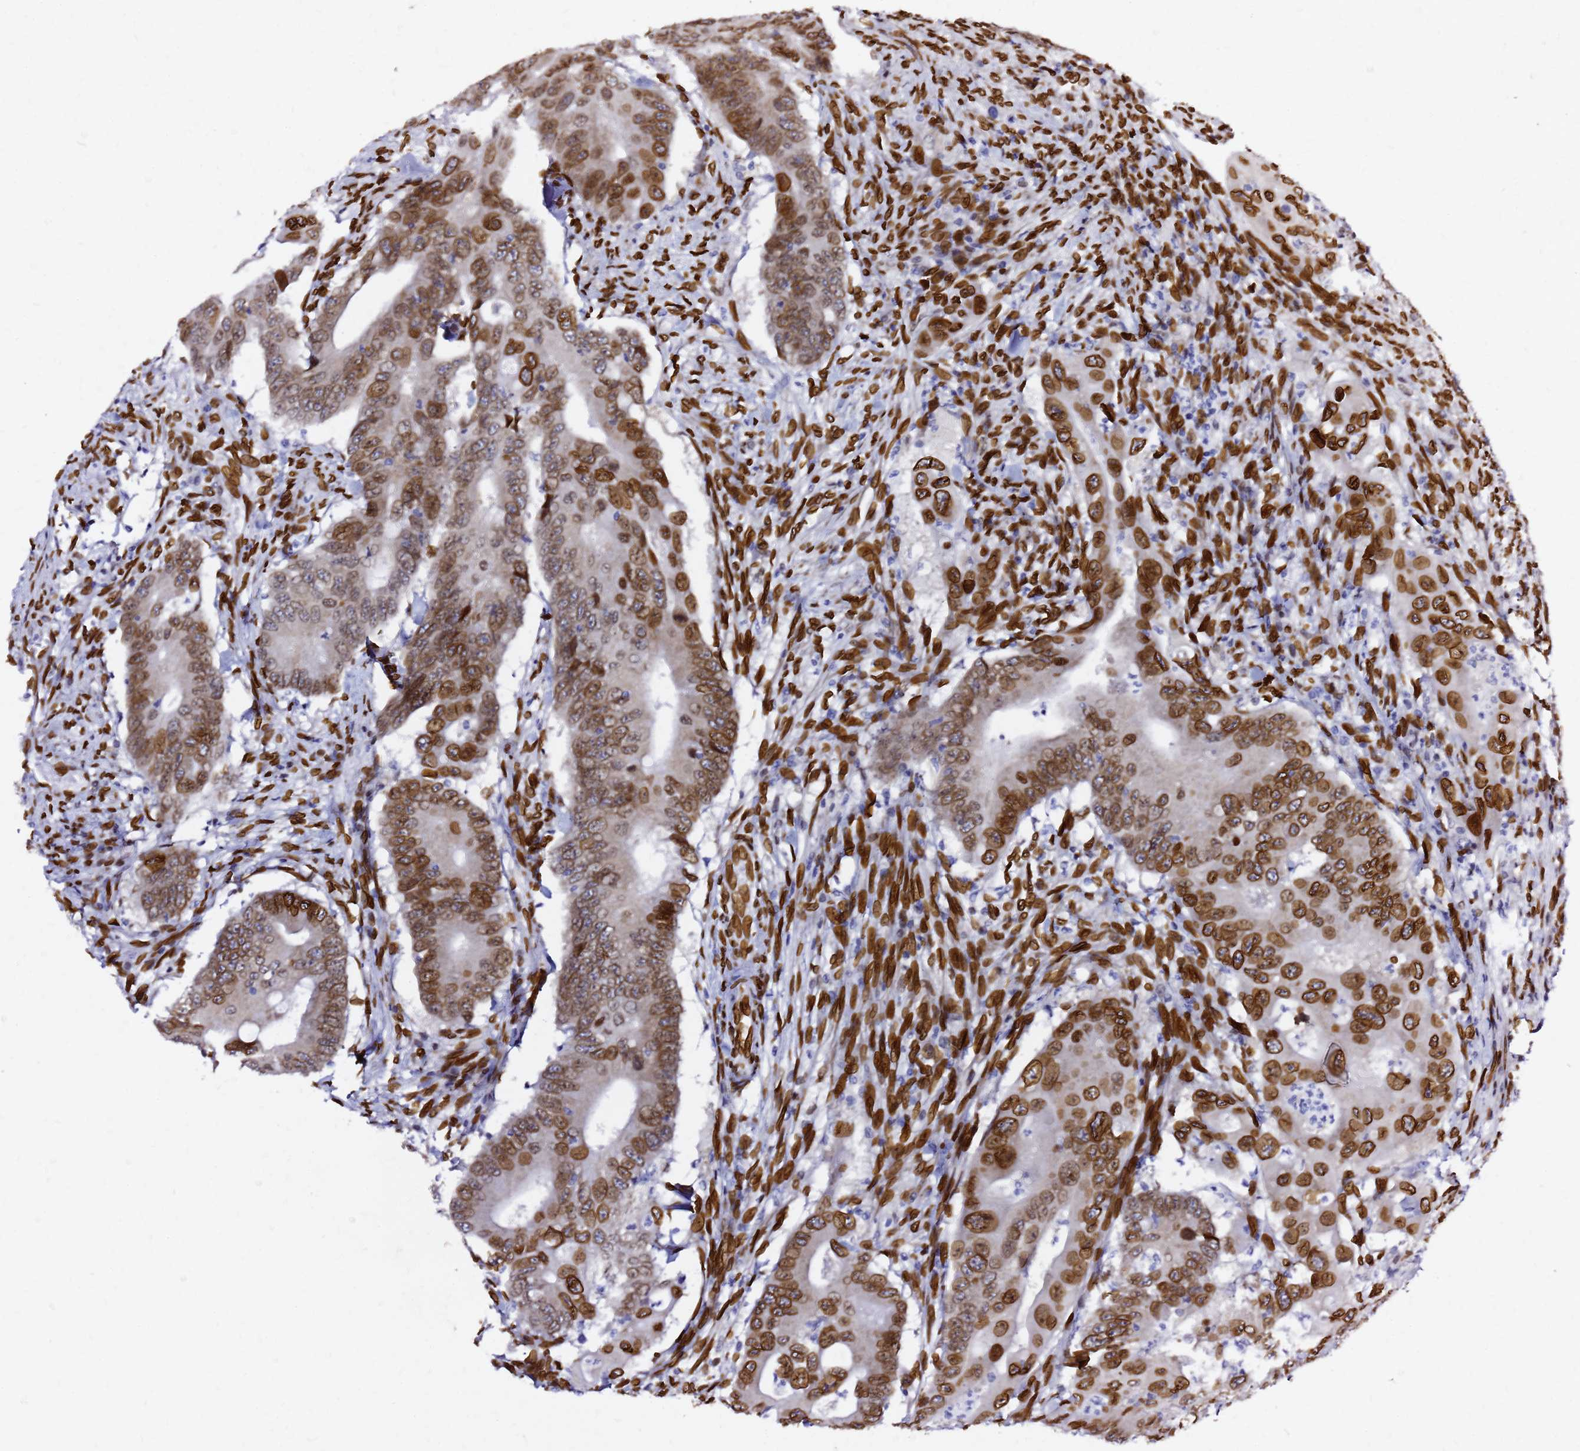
{"staining": {"intensity": "strong", "quantity": ">75%", "location": "cytoplasmic/membranous,nuclear"}, "tissue": "colorectal cancer", "cell_type": "Tumor cells", "image_type": "cancer", "snomed": [{"axis": "morphology", "description": "Adenocarcinoma, NOS"}, {"axis": "topography", "description": "Colon"}], "caption": "Colorectal cancer (adenocarcinoma) stained with IHC shows strong cytoplasmic/membranous and nuclear staining in approximately >75% of tumor cells. The staining was performed using DAB to visualize the protein expression in brown, while the nuclei were stained in blue with hematoxylin (Magnification: 20x).", "gene": "C6orf141", "patient": {"sex": "male", "age": 71}}